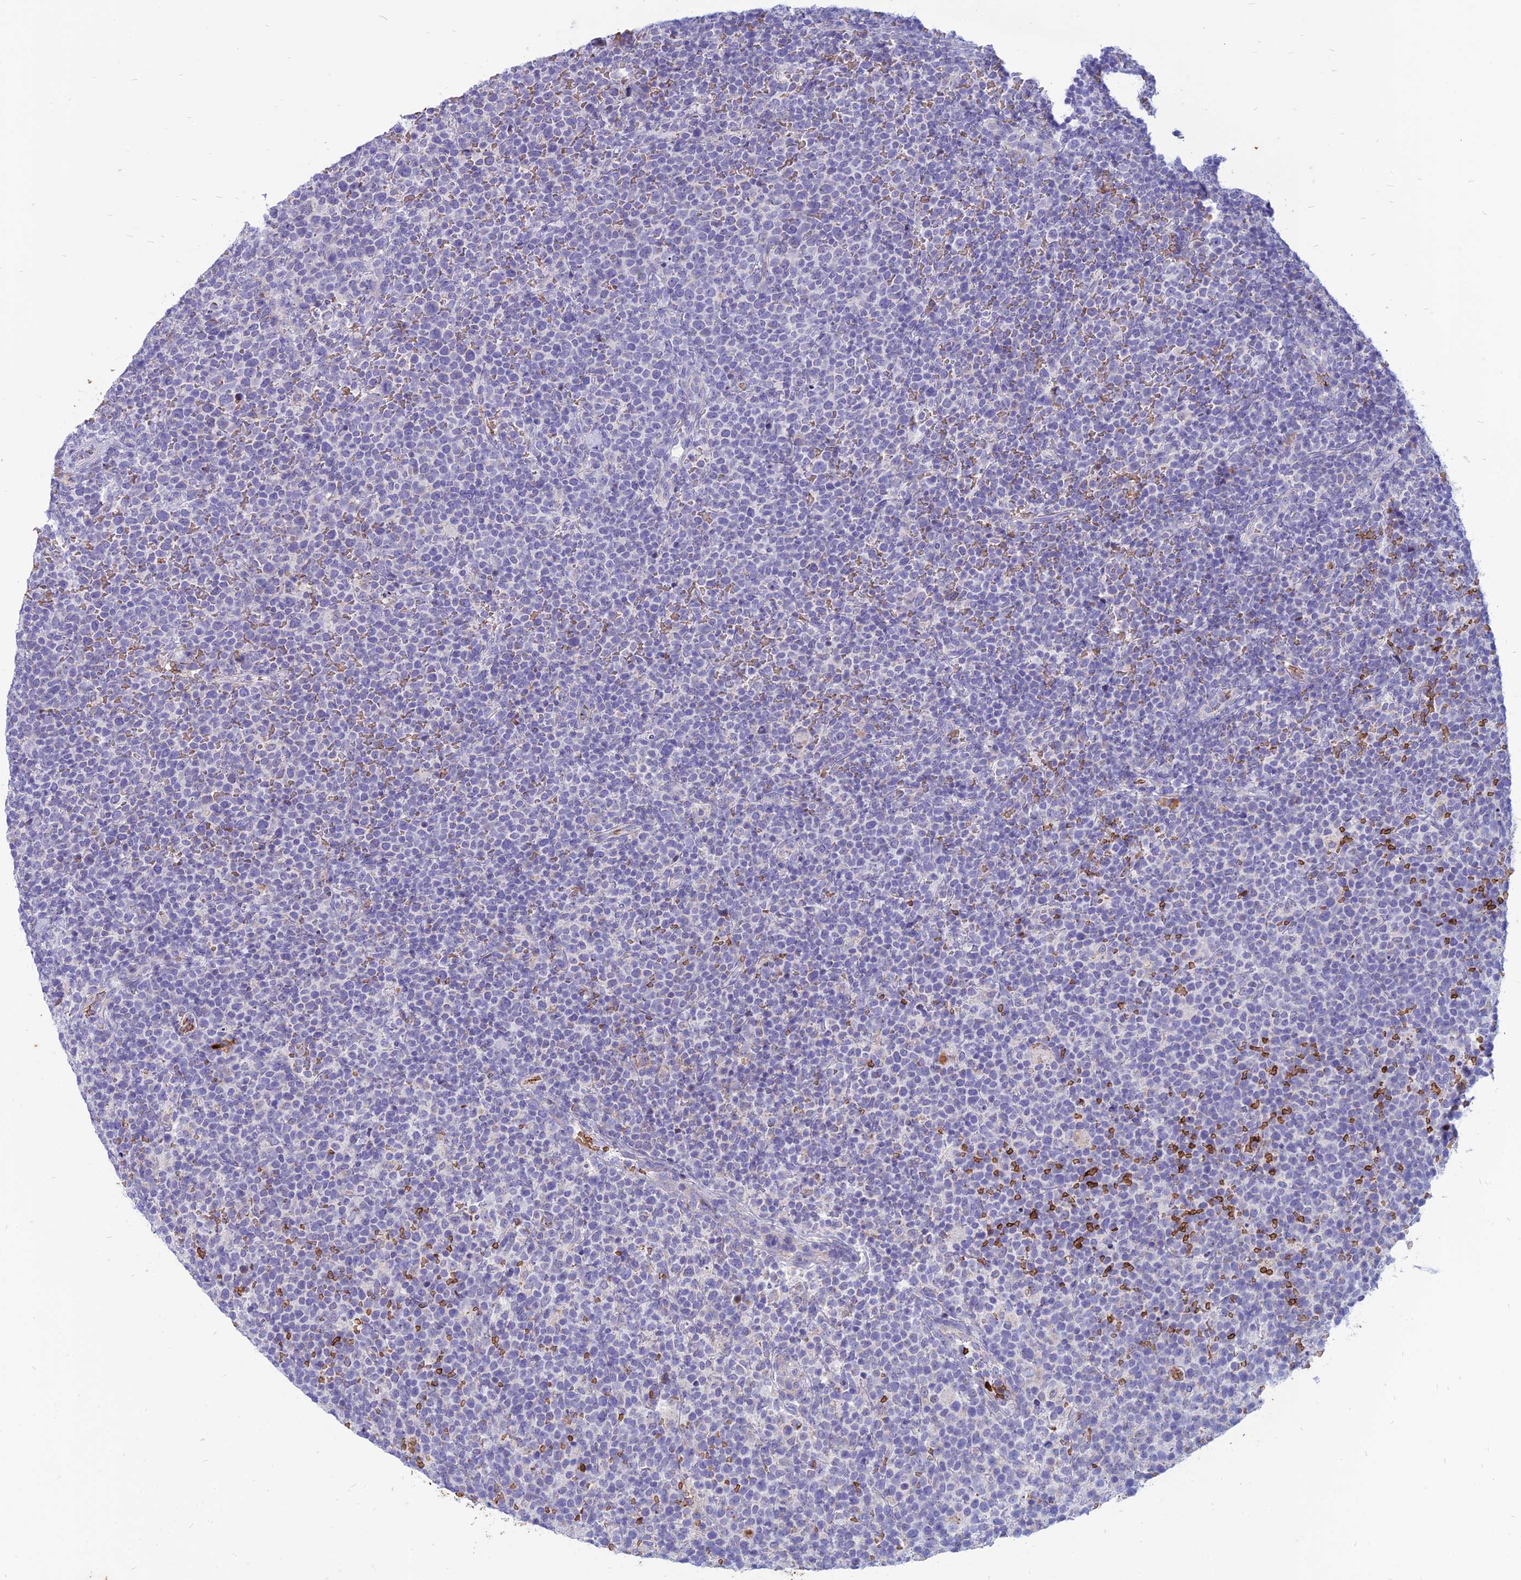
{"staining": {"intensity": "negative", "quantity": "none", "location": "none"}, "tissue": "lymphoma", "cell_type": "Tumor cells", "image_type": "cancer", "snomed": [{"axis": "morphology", "description": "Malignant lymphoma, non-Hodgkin's type, High grade"}, {"axis": "topography", "description": "Lymph node"}], "caption": "A micrograph of malignant lymphoma, non-Hodgkin's type (high-grade) stained for a protein exhibits no brown staining in tumor cells. (DAB (3,3'-diaminobenzidine) immunohistochemistry, high magnification).", "gene": "HHAT", "patient": {"sex": "male", "age": 61}}